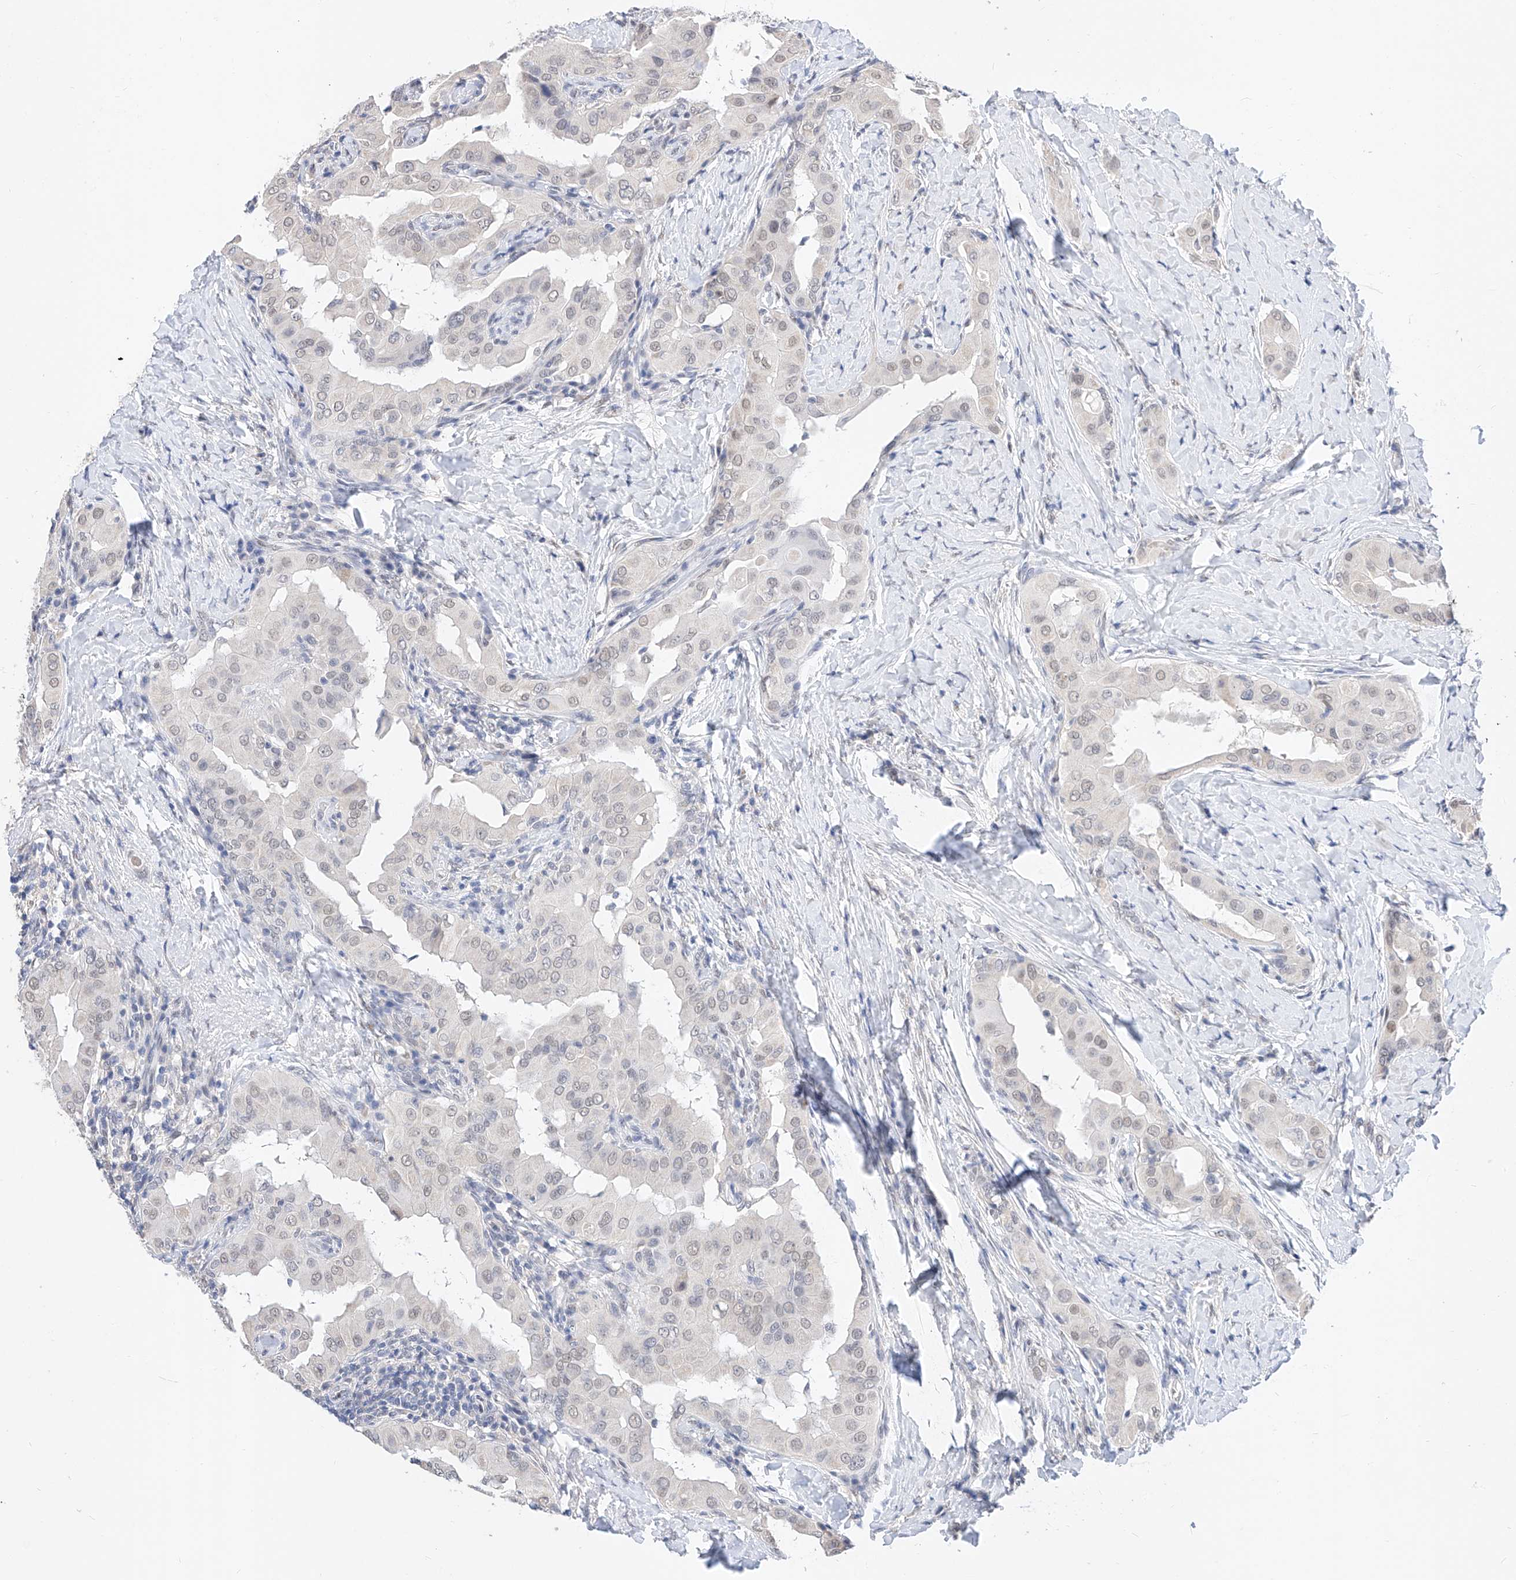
{"staining": {"intensity": "weak", "quantity": "25%-75%", "location": "nuclear"}, "tissue": "thyroid cancer", "cell_type": "Tumor cells", "image_type": "cancer", "snomed": [{"axis": "morphology", "description": "Papillary adenocarcinoma, NOS"}, {"axis": "topography", "description": "Thyroid gland"}], "caption": "Weak nuclear positivity for a protein is seen in approximately 25%-75% of tumor cells of thyroid papillary adenocarcinoma using IHC.", "gene": "KCNJ1", "patient": {"sex": "male", "age": 33}}